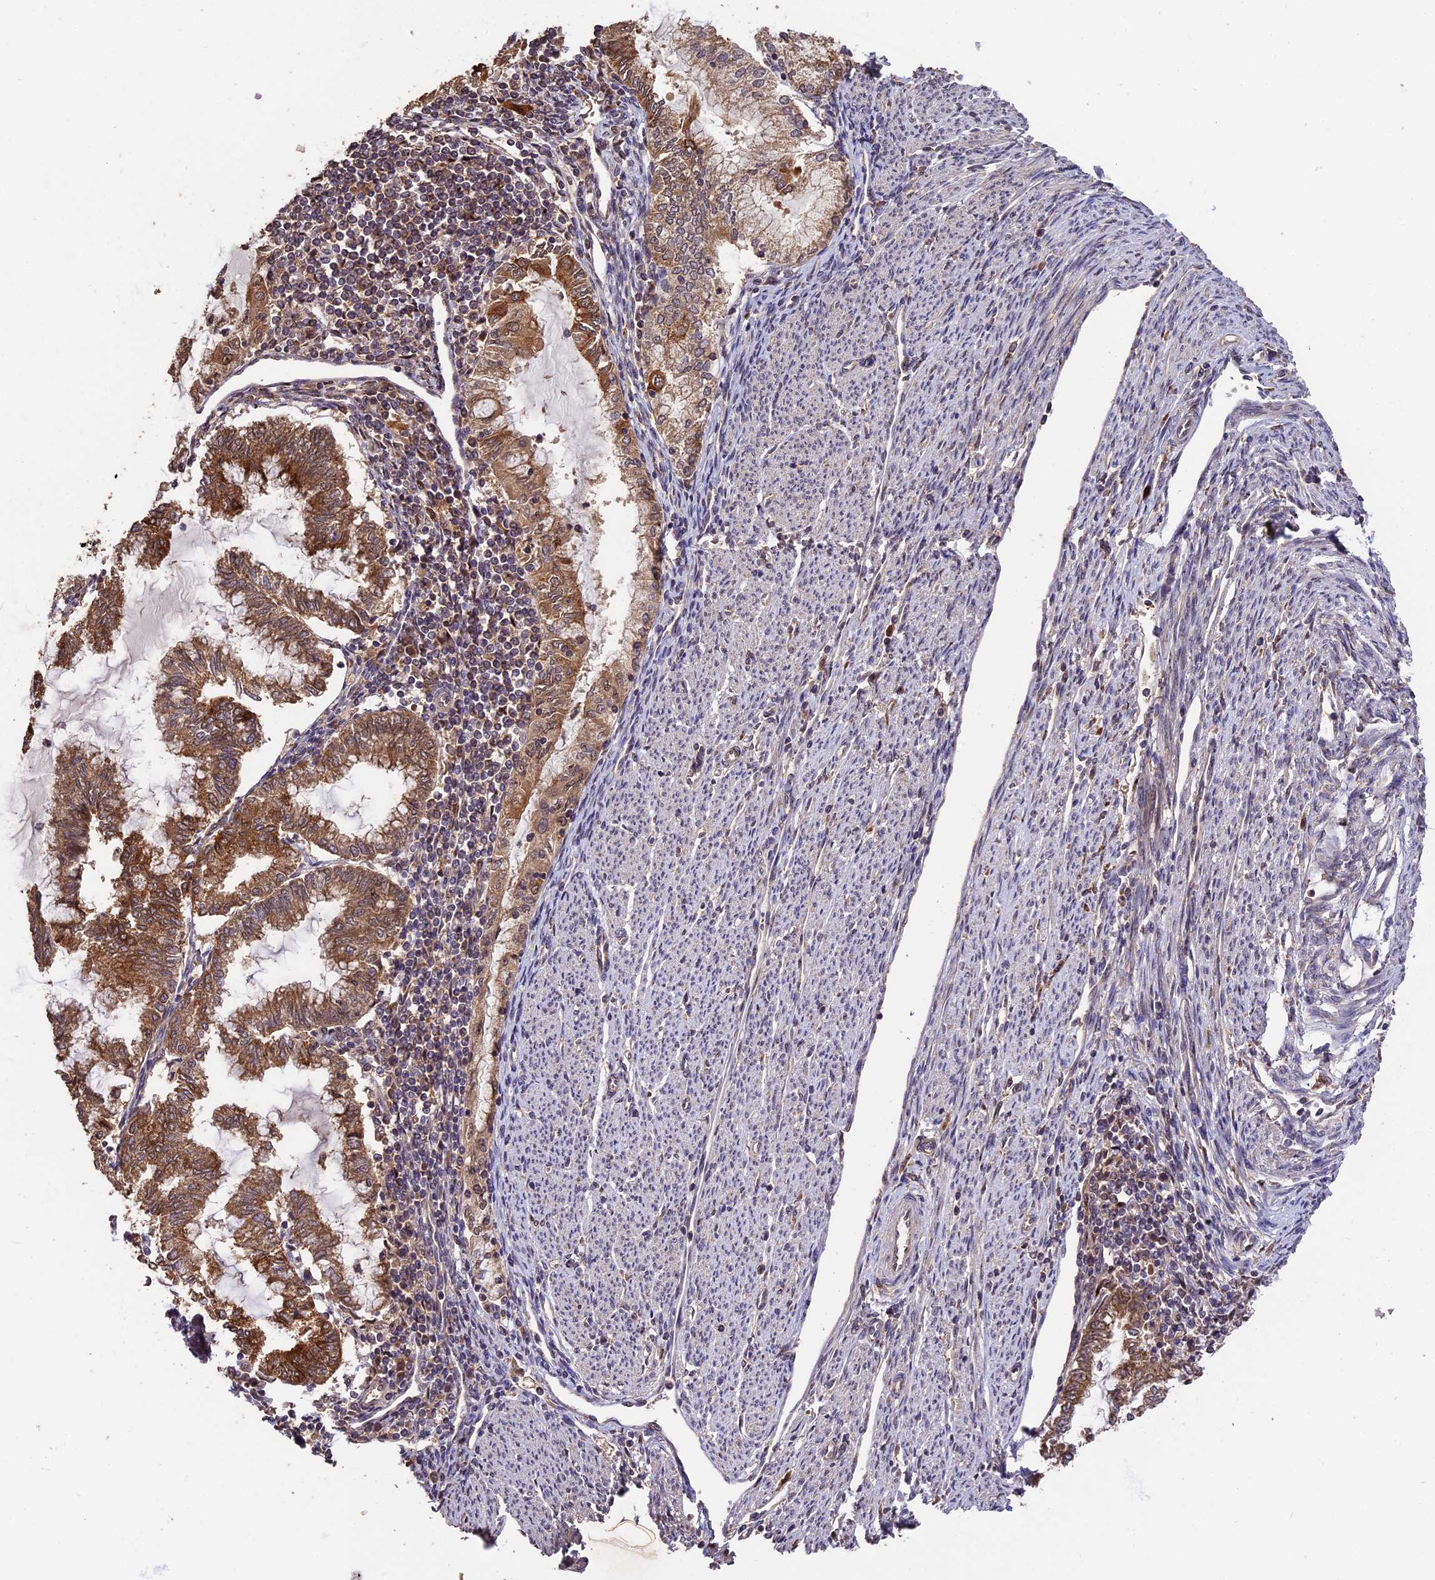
{"staining": {"intensity": "strong", "quantity": ">75%", "location": "cytoplasmic/membranous"}, "tissue": "endometrial cancer", "cell_type": "Tumor cells", "image_type": "cancer", "snomed": [{"axis": "morphology", "description": "Adenocarcinoma, NOS"}, {"axis": "topography", "description": "Endometrium"}], "caption": "This is an image of IHC staining of endometrial adenocarcinoma, which shows strong expression in the cytoplasmic/membranous of tumor cells.", "gene": "TRMT1", "patient": {"sex": "female", "age": 79}}